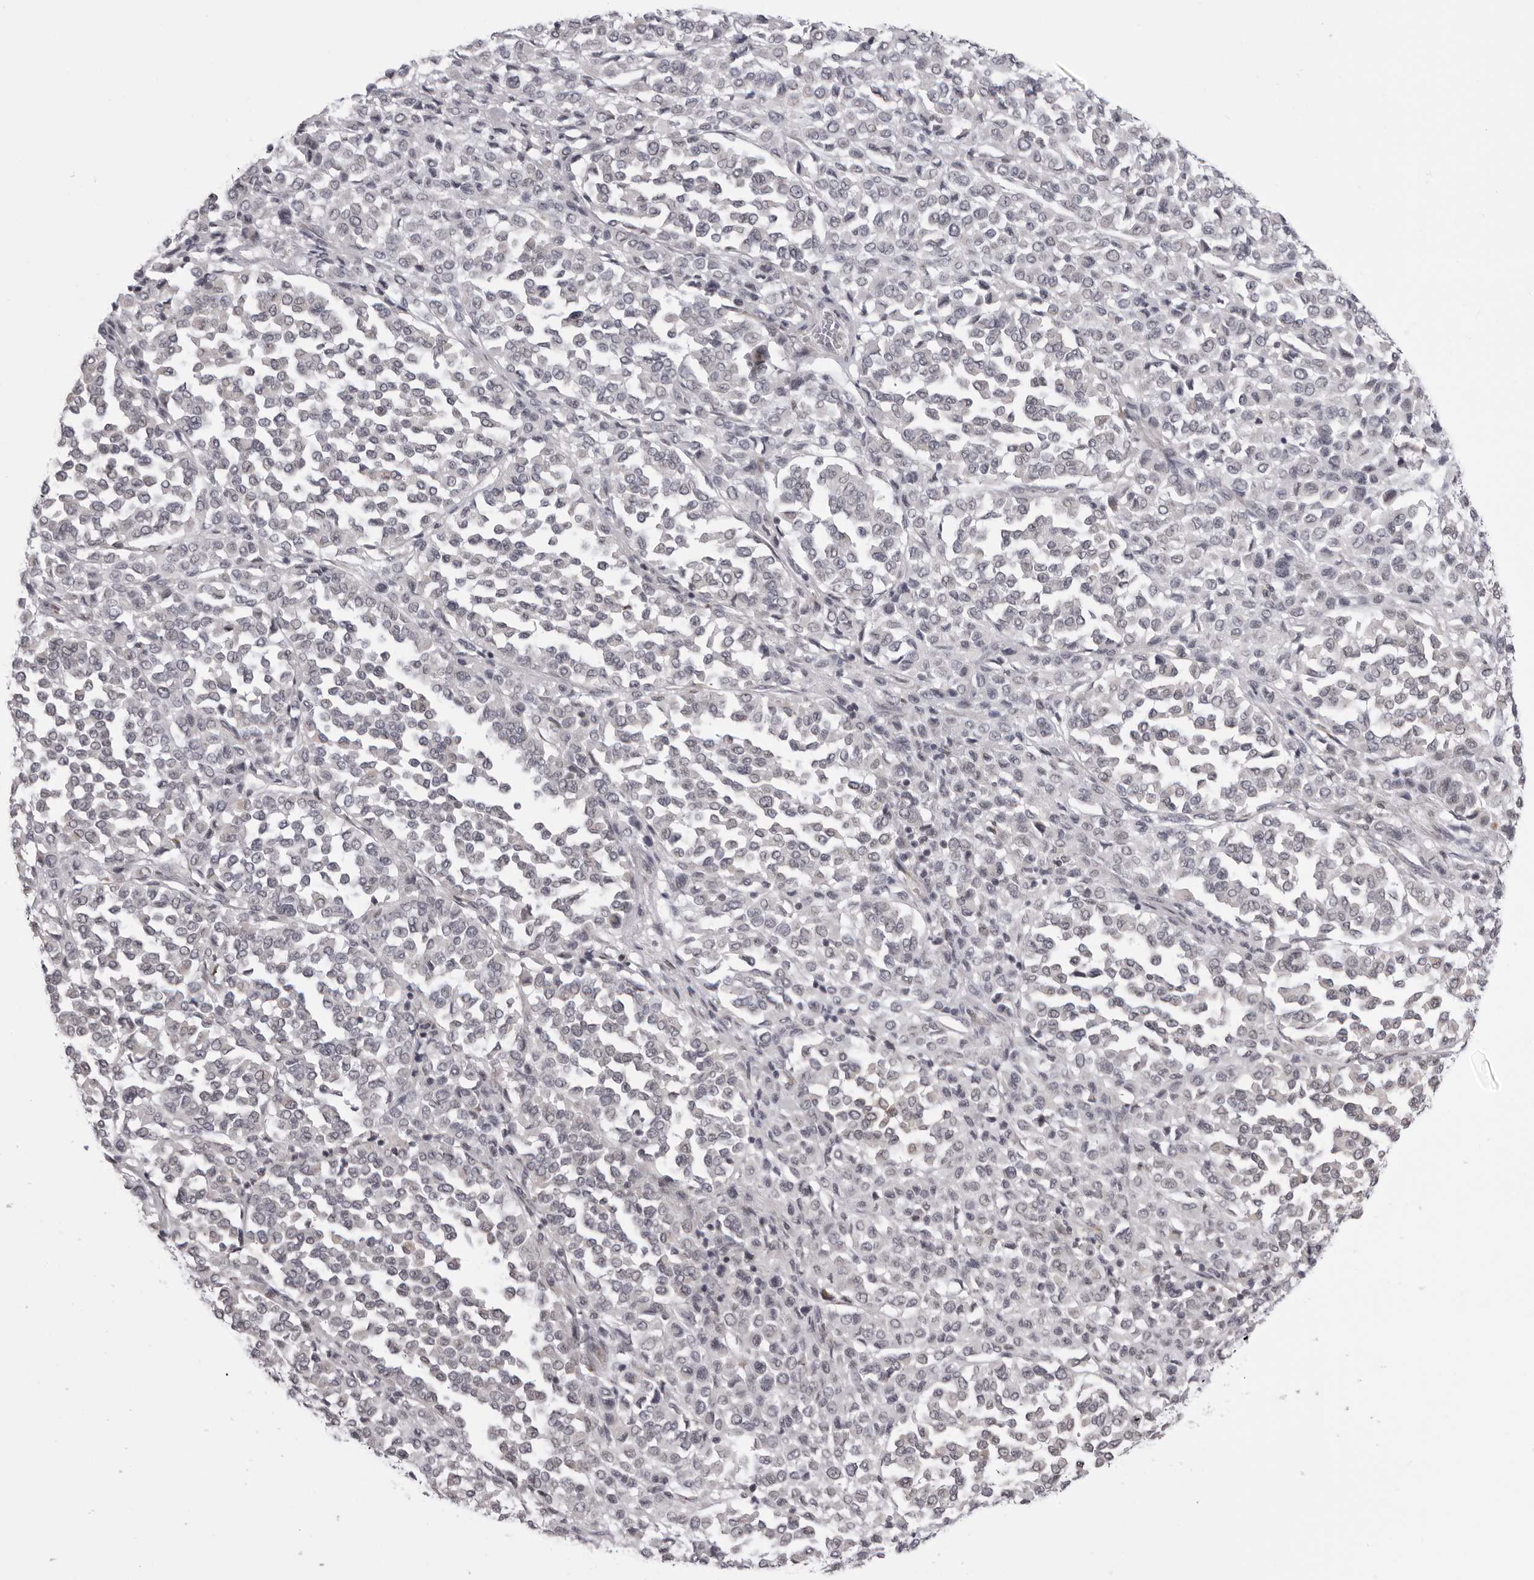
{"staining": {"intensity": "negative", "quantity": "none", "location": "none"}, "tissue": "melanoma", "cell_type": "Tumor cells", "image_type": "cancer", "snomed": [{"axis": "morphology", "description": "Malignant melanoma, Metastatic site"}, {"axis": "topography", "description": "Pancreas"}], "caption": "The IHC histopathology image has no significant staining in tumor cells of malignant melanoma (metastatic site) tissue.", "gene": "MAPK12", "patient": {"sex": "female", "age": 30}}